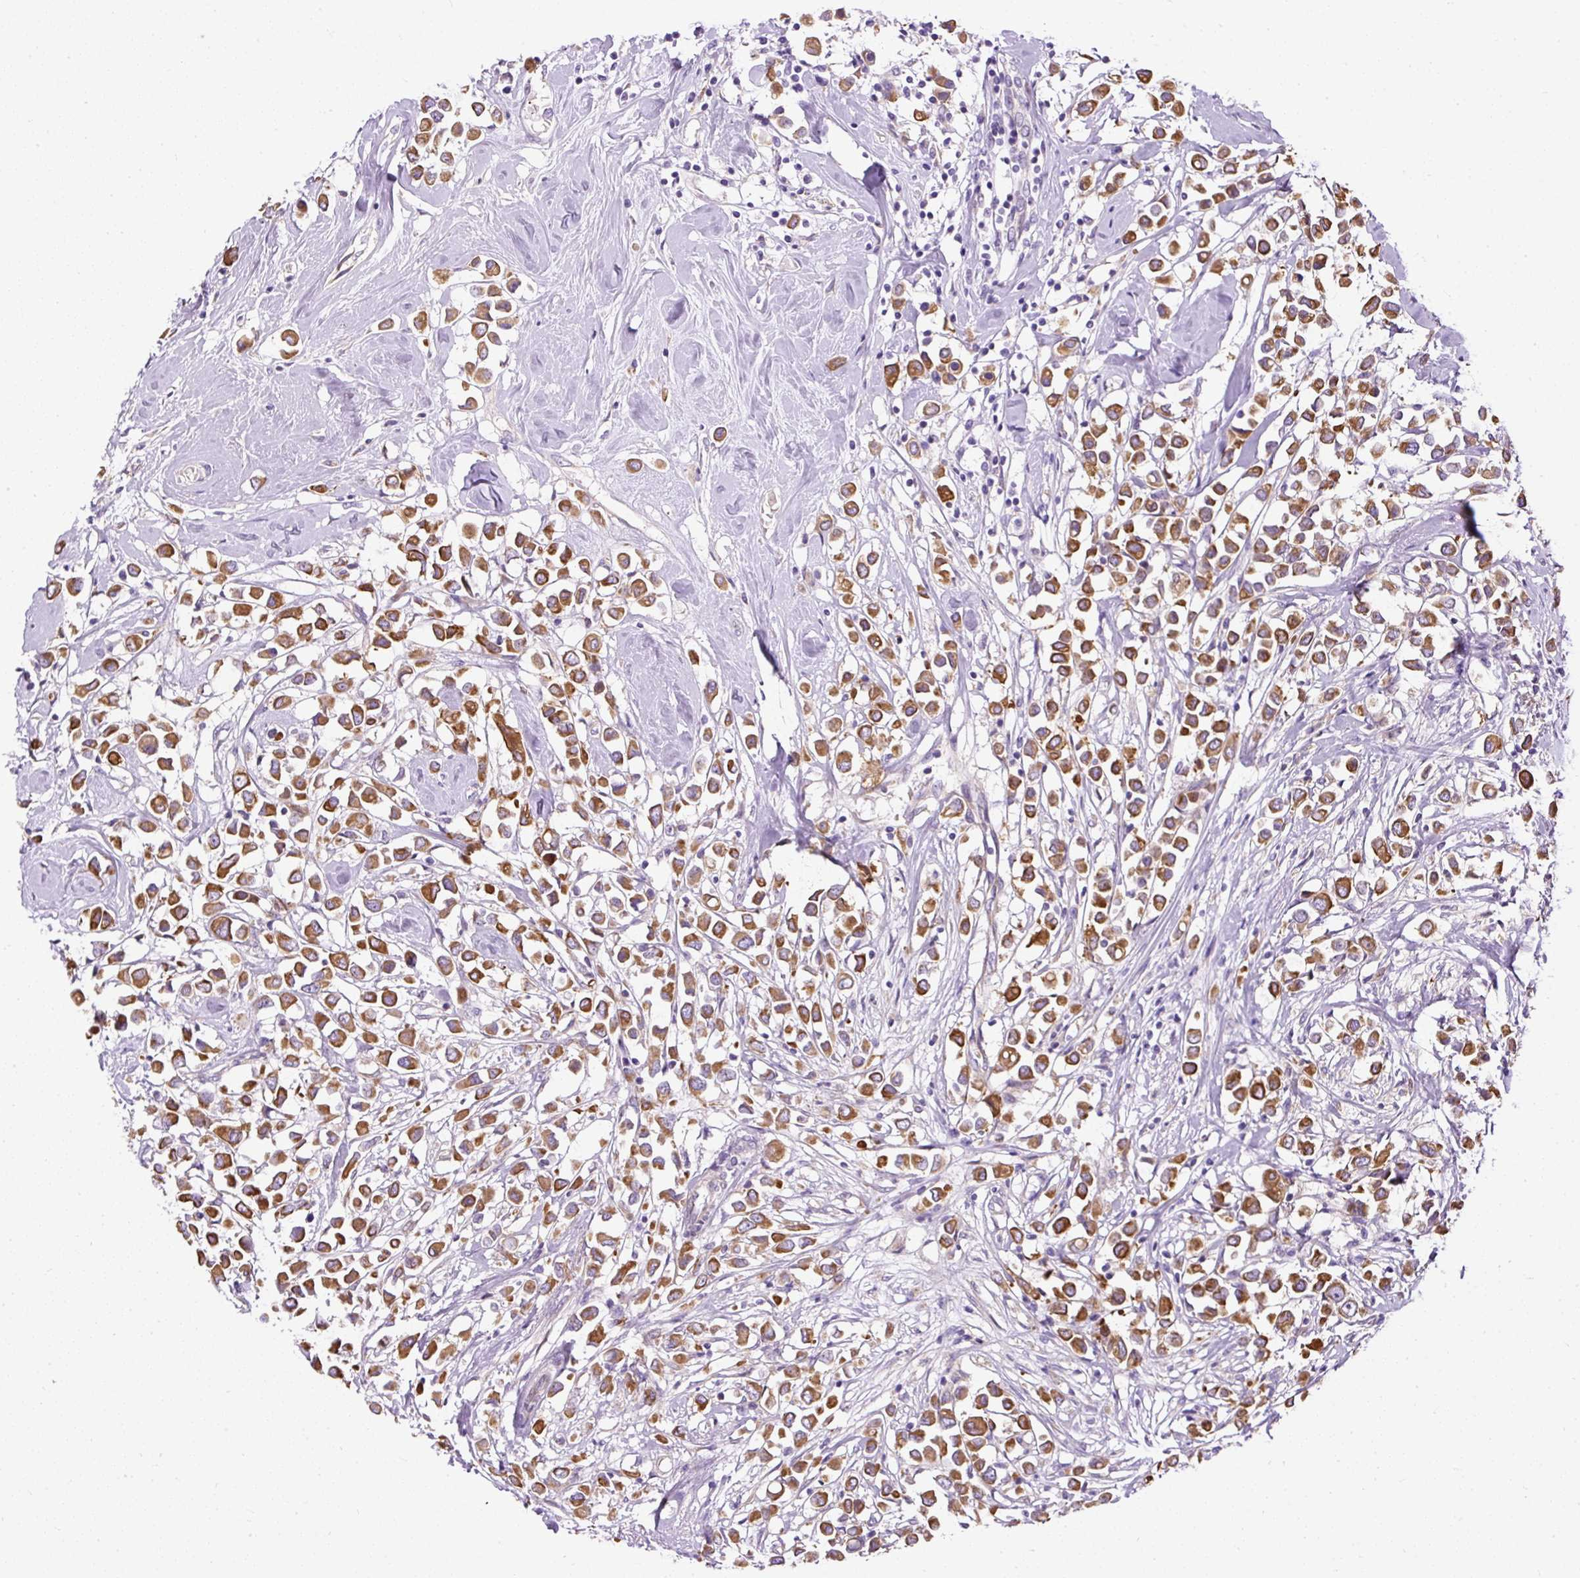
{"staining": {"intensity": "moderate", "quantity": ">75%", "location": "cytoplasmic/membranous"}, "tissue": "breast cancer", "cell_type": "Tumor cells", "image_type": "cancer", "snomed": [{"axis": "morphology", "description": "Duct carcinoma"}, {"axis": "topography", "description": "Breast"}], "caption": "Invasive ductal carcinoma (breast) tissue displays moderate cytoplasmic/membranous positivity in approximately >75% of tumor cells, visualized by immunohistochemistry.", "gene": "FAM149A", "patient": {"sex": "female", "age": 61}}